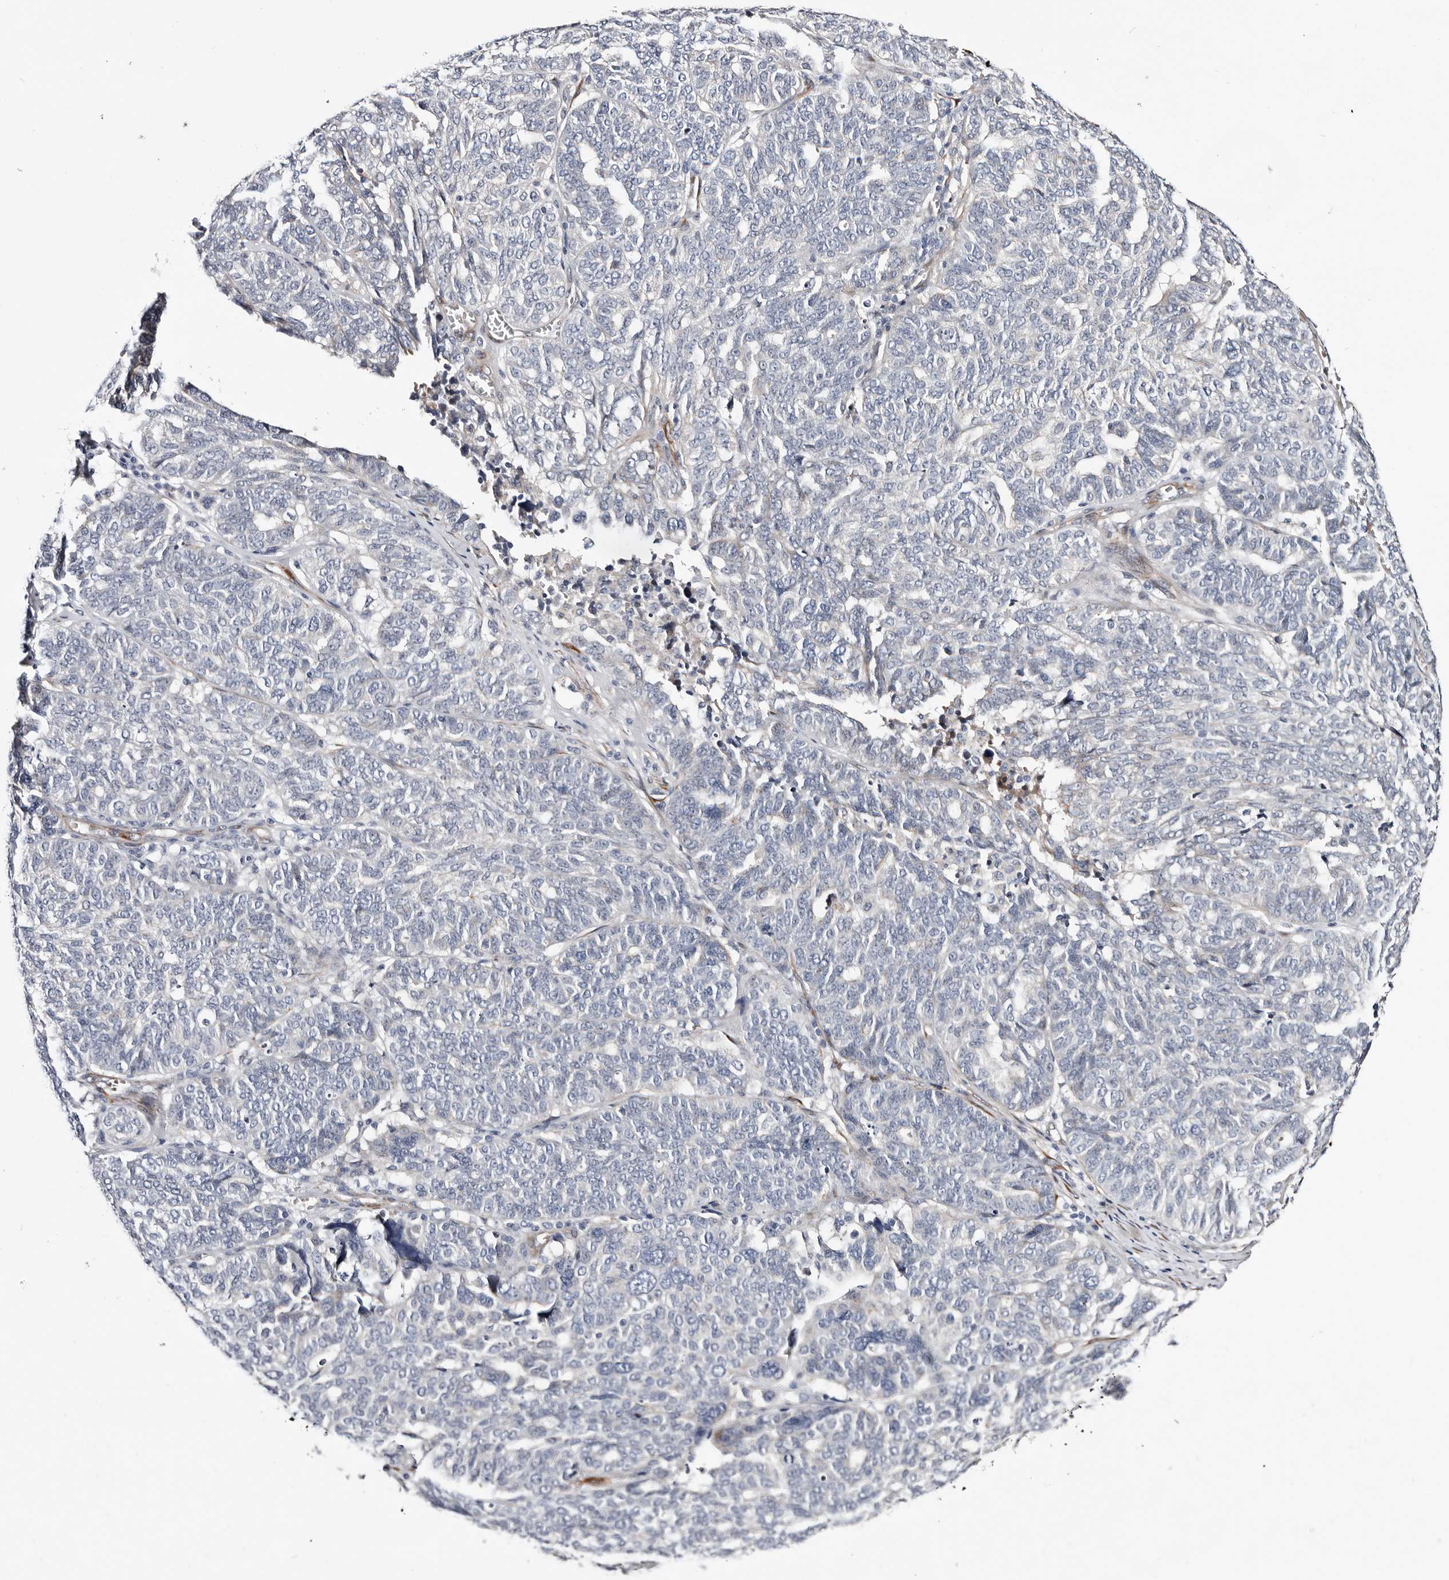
{"staining": {"intensity": "negative", "quantity": "none", "location": "none"}, "tissue": "ovarian cancer", "cell_type": "Tumor cells", "image_type": "cancer", "snomed": [{"axis": "morphology", "description": "Cystadenocarcinoma, serous, NOS"}, {"axis": "topography", "description": "Ovary"}], "caption": "This is an IHC photomicrograph of human serous cystadenocarcinoma (ovarian). There is no positivity in tumor cells.", "gene": "USH1C", "patient": {"sex": "female", "age": 59}}